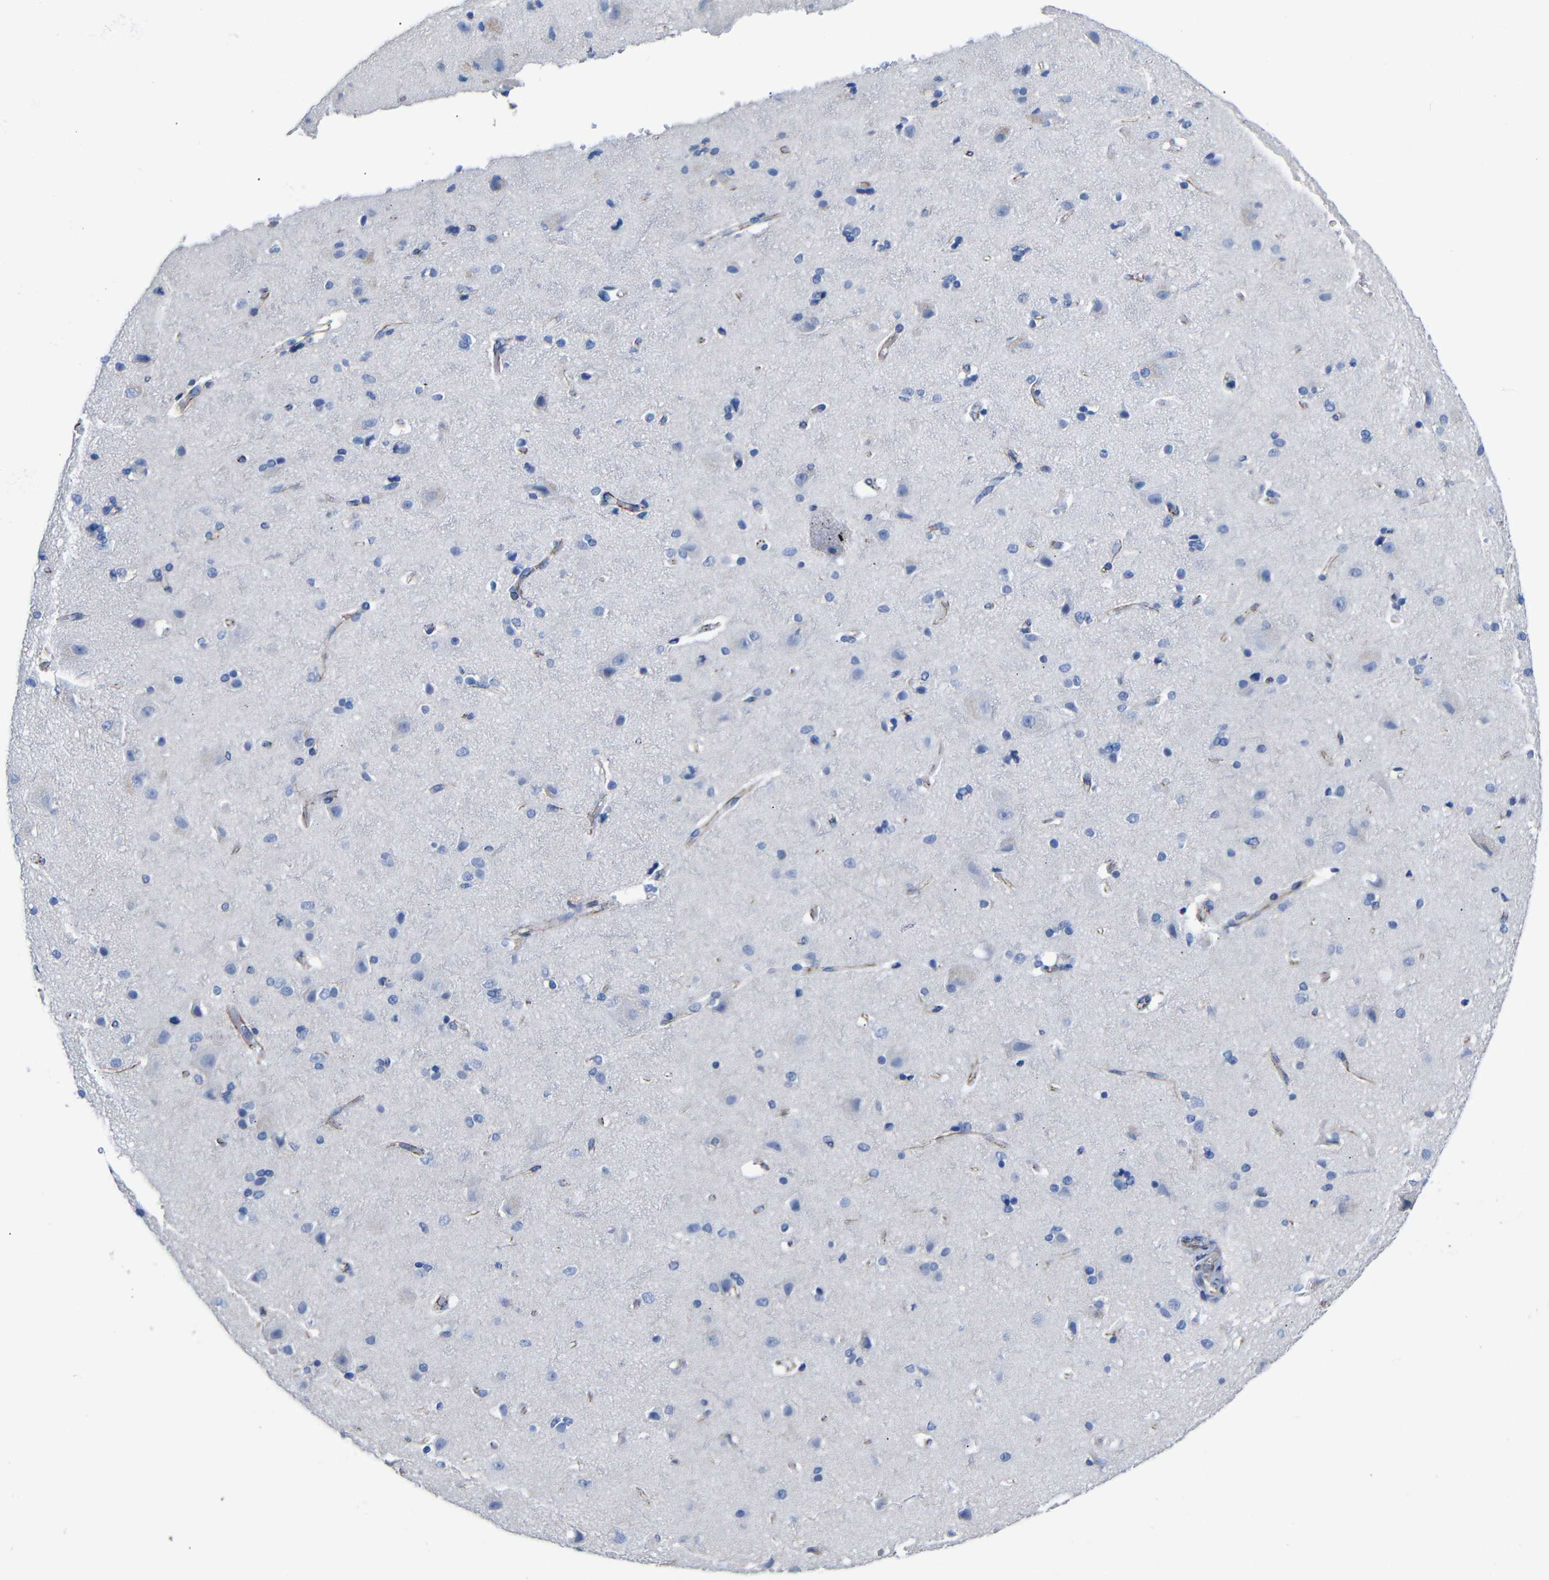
{"staining": {"intensity": "moderate", "quantity": "25%-75%", "location": "cytoplasmic/membranous"}, "tissue": "cerebral cortex", "cell_type": "Endothelial cells", "image_type": "normal", "snomed": [{"axis": "morphology", "description": "Normal tissue, NOS"}, {"axis": "topography", "description": "Cerebral cortex"}], "caption": "DAB immunohistochemical staining of unremarkable human cerebral cortex exhibits moderate cytoplasmic/membranous protein expression in approximately 25%-75% of endothelial cells.", "gene": "CGNL1", "patient": {"sex": "female", "age": 54}}